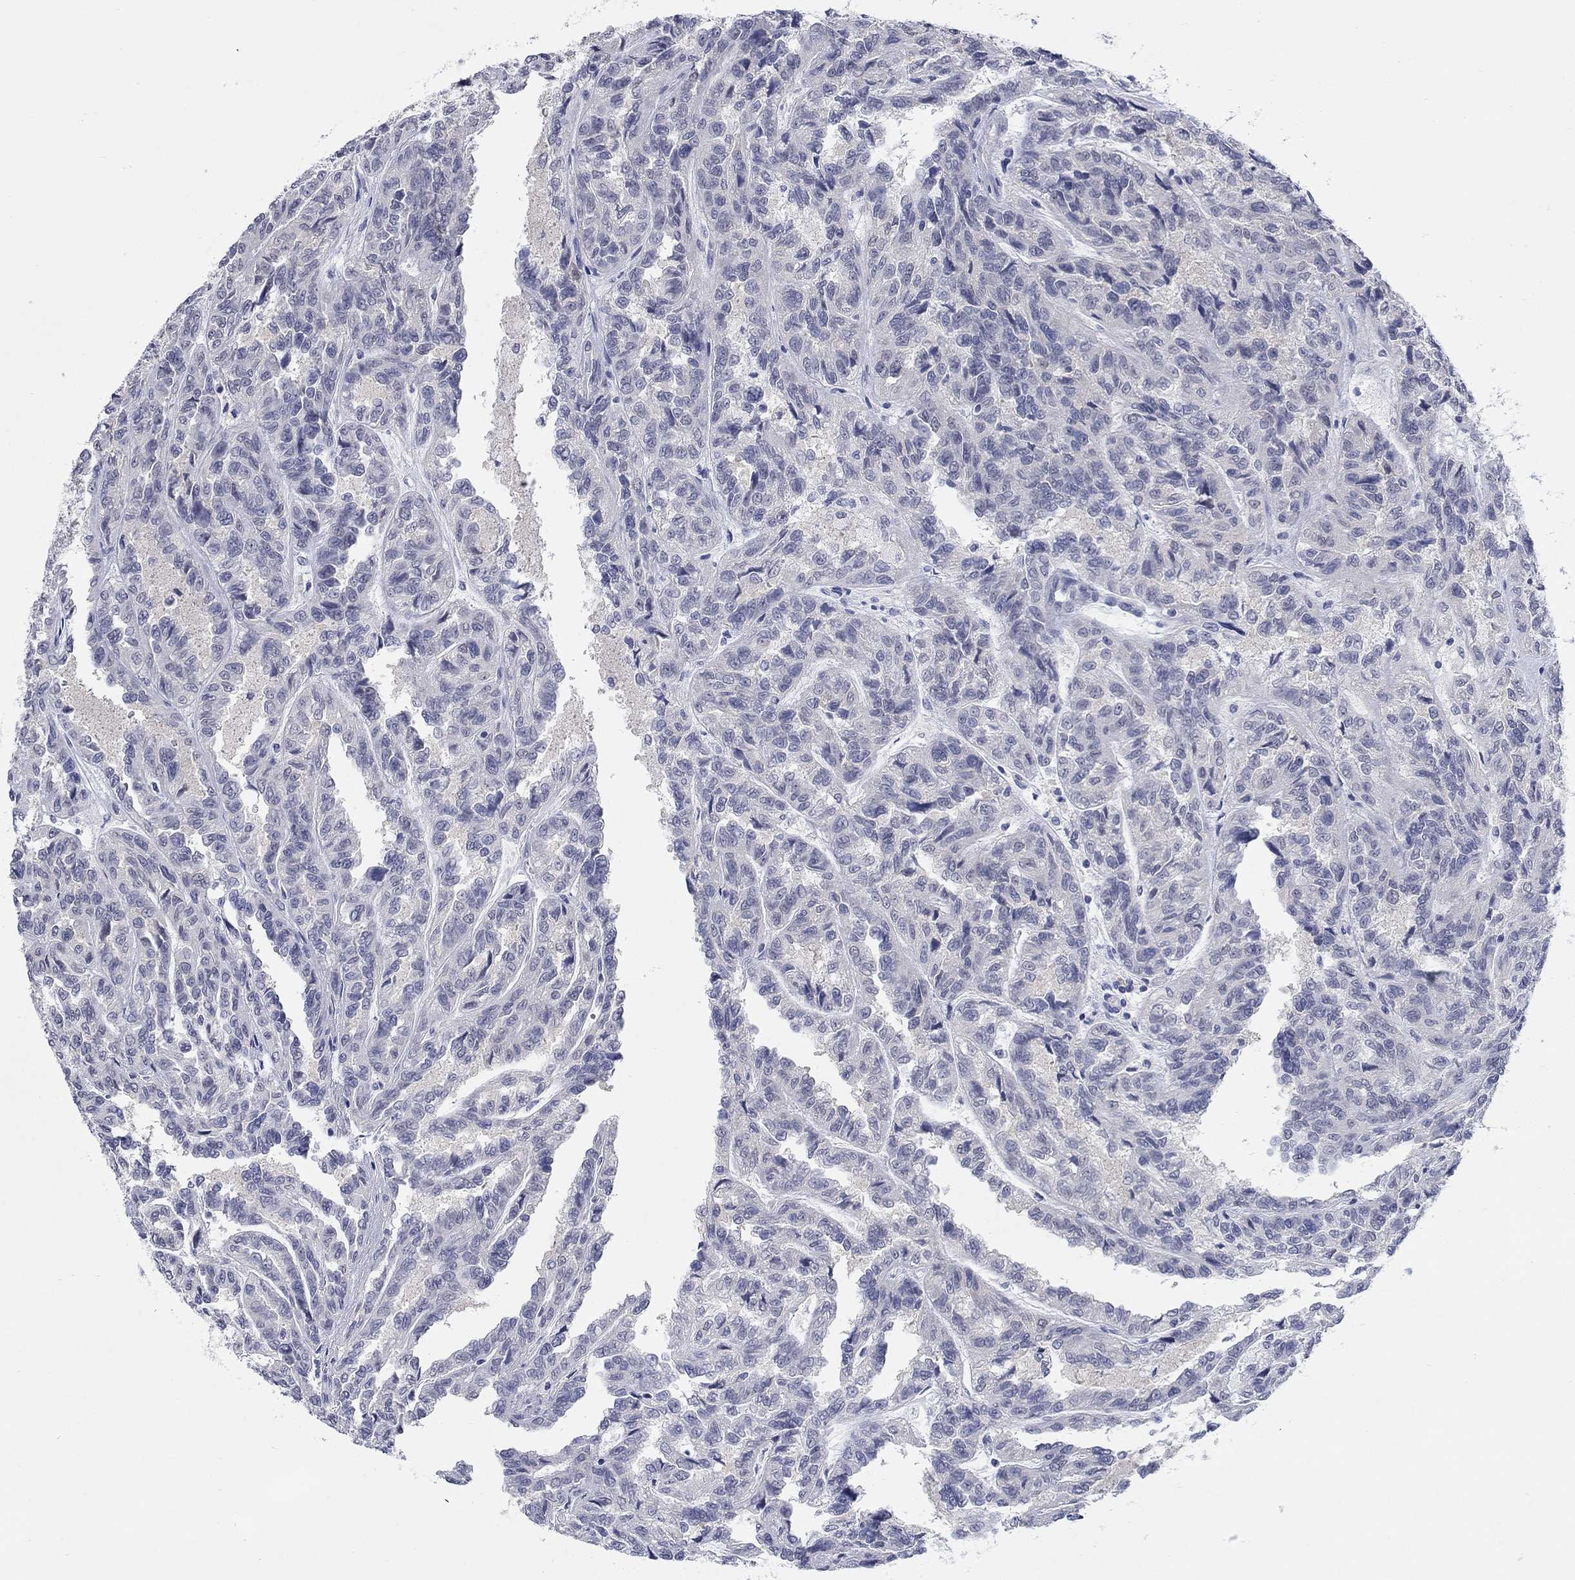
{"staining": {"intensity": "negative", "quantity": "none", "location": "none"}, "tissue": "renal cancer", "cell_type": "Tumor cells", "image_type": "cancer", "snomed": [{"axis": "morphology", "description": "Adenocarcinoma, NOS"}, {"axis": "topography", "description": "Kidney"}], "caption": "Immunohistochemistry micrograph of neoplastic tissue: human renal cancer (adenocarcinoma) stained with DAB (3,3'-diaminobenzidine) reveals no significant protein positivity in tumor cells.", "gene": "ATP6V1G2", "patient": {"sex": "male", "age": 79}}